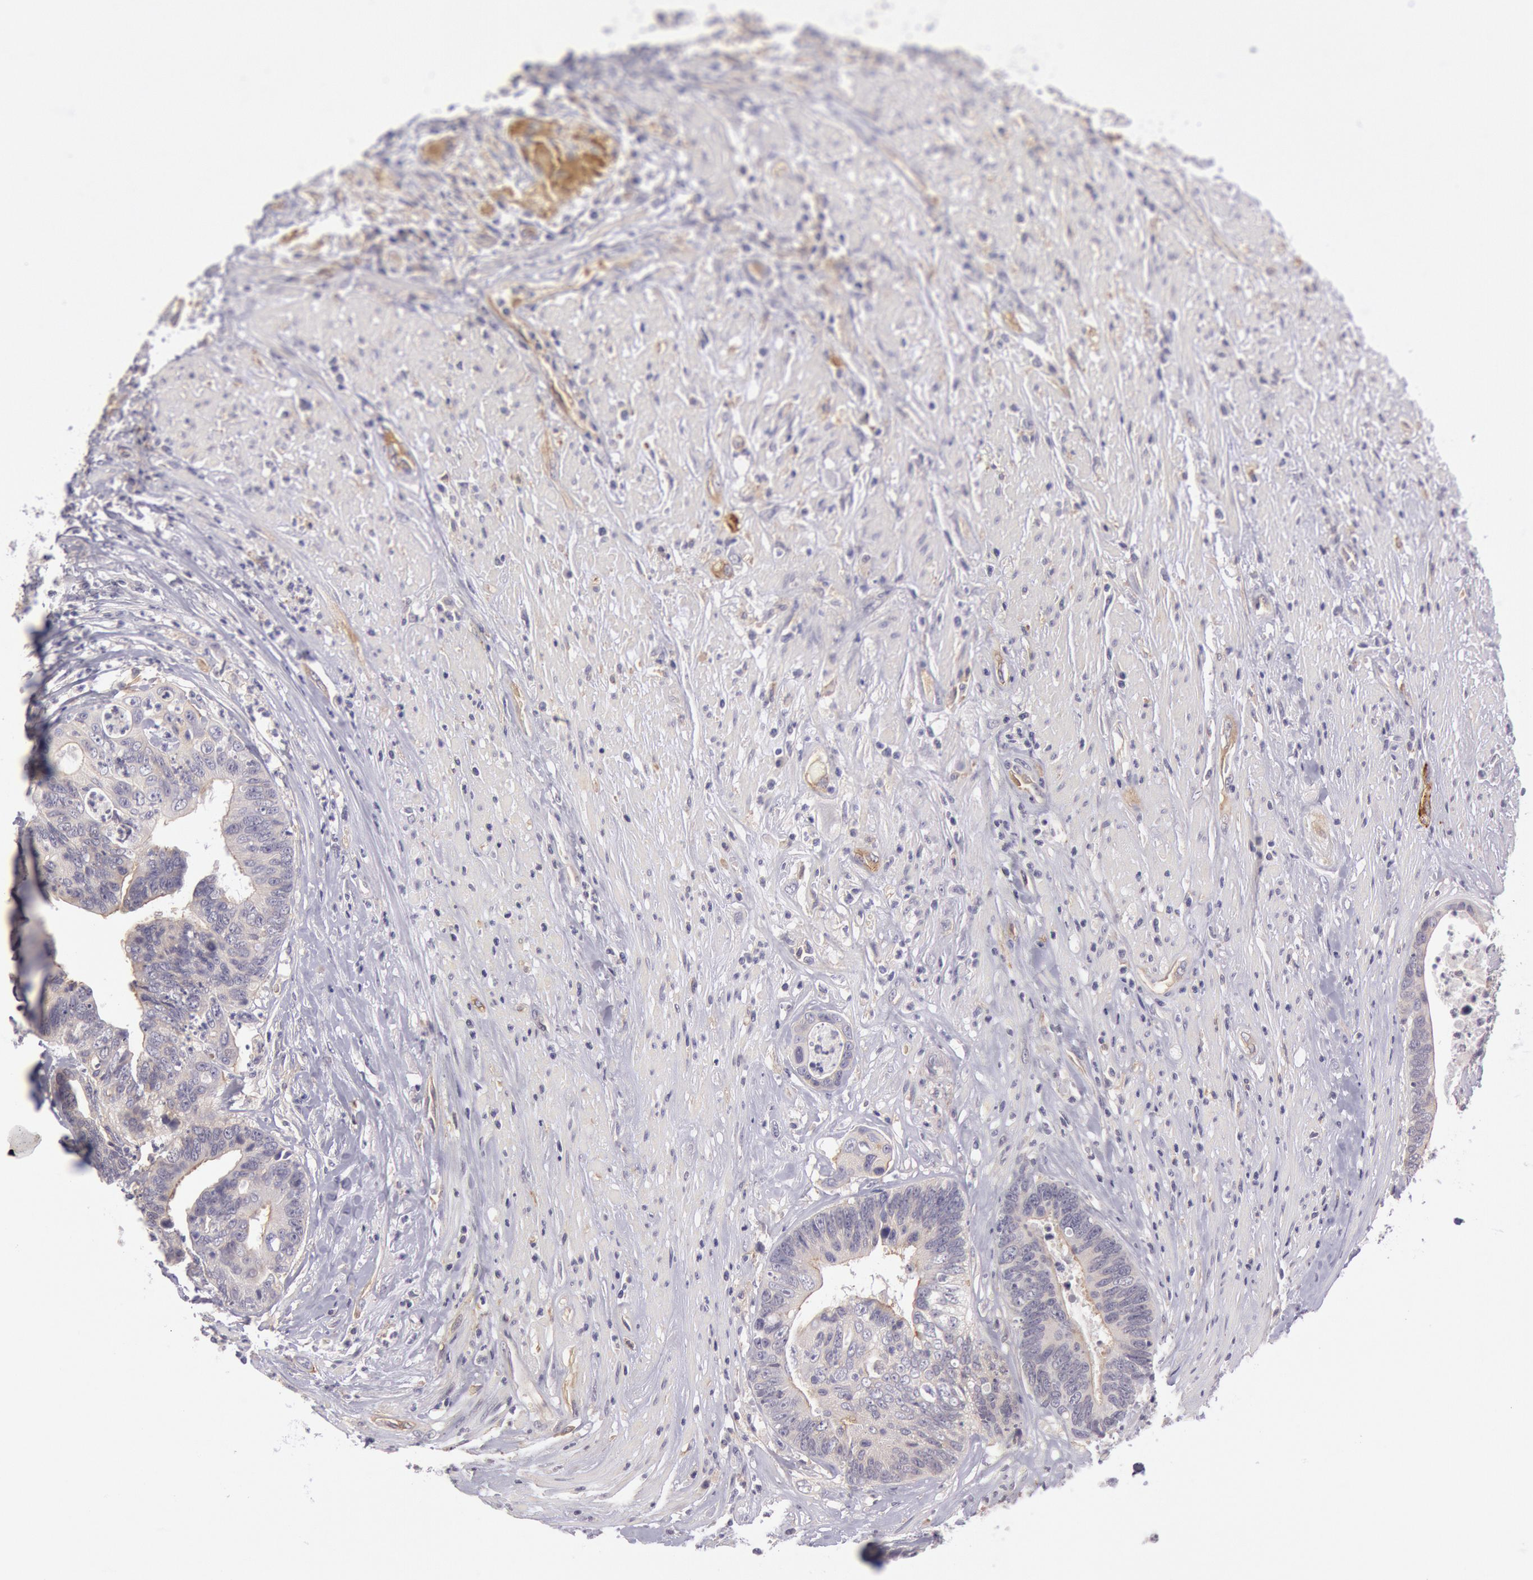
{"staining": {"intensity": "weak", "quantity": "<25%", "location": "cytoplasmic/membranous"}, "tissue": "colorectal cancer", "cell_type": "Tumor cells", "image_type": "cancer", "snomed": [{"axis": "morphology", "description": "Adenocarcinoma, NOS"}, {"axis": "topography", "description": "Rectum"}], "caption": "IHC of colorectal cancer exhibits no staining in tumor cells.", "gene": "MYO5A", "patient": {"sex": "female", "age": 65}}